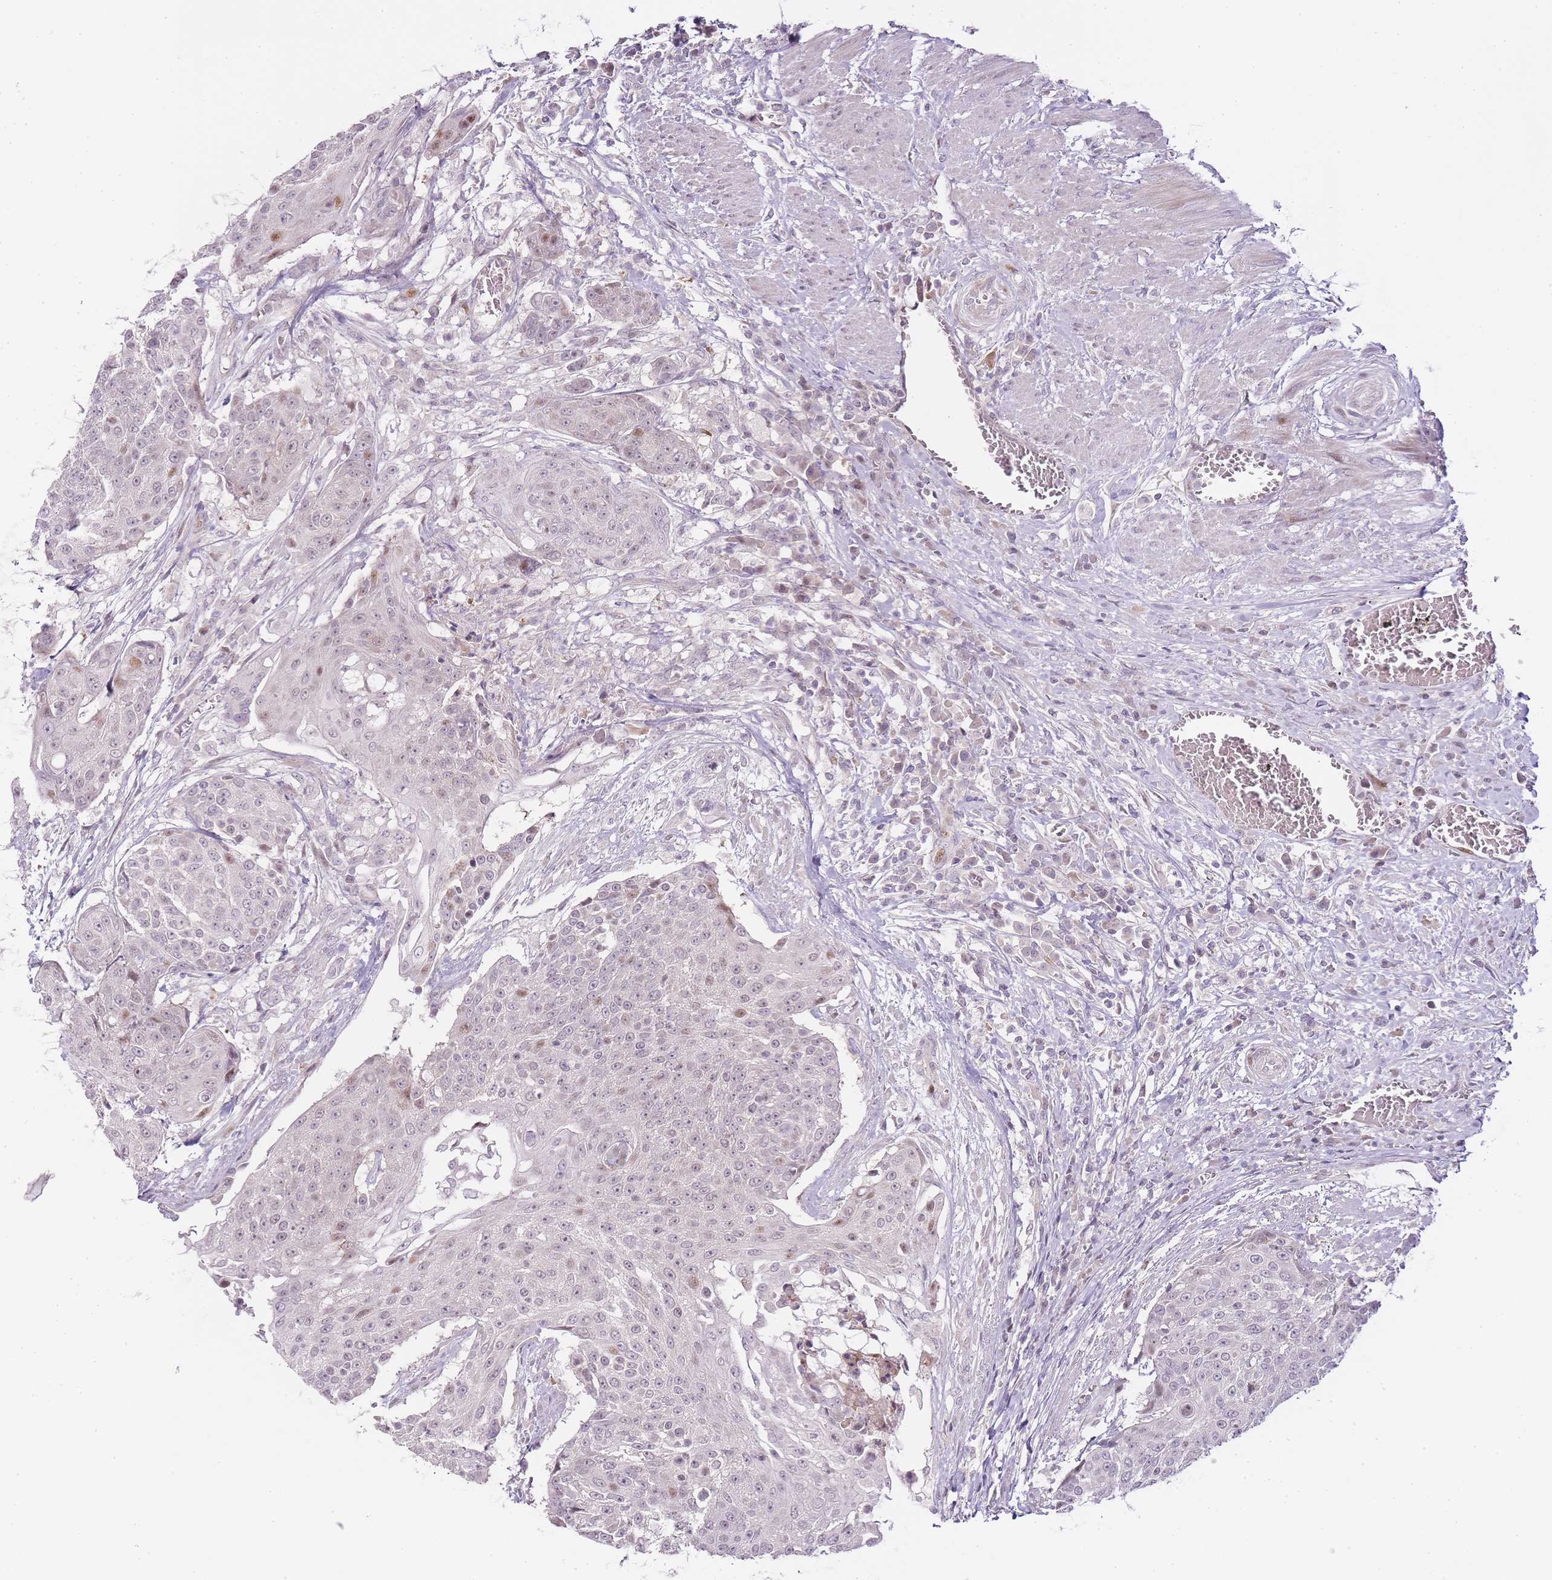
{"staining": {"intensity": "moderate", "quantity": "<25%", "location": "nuclear"}, "tissue": "urothelial cancer", "cell_type": "Tumor cells", "image_type": "cancer", "snomed": [{"axis": "morphology", "description": "Urothelial carcinoma, High grade"}, {"axis": "topography", "description": "Urinary bladder"}], "caption": "DAB (3,3'-diaminobenzidine) immunohistochemical staining of urothelial cancer reveals moderate nuclear protein positivity in about <25% of tumor cells. The protein of interest is shown in brown color, while the nuclei are stained blue.", "gene": "OGG1", "patient": {"sex": "female", "age": 63}}